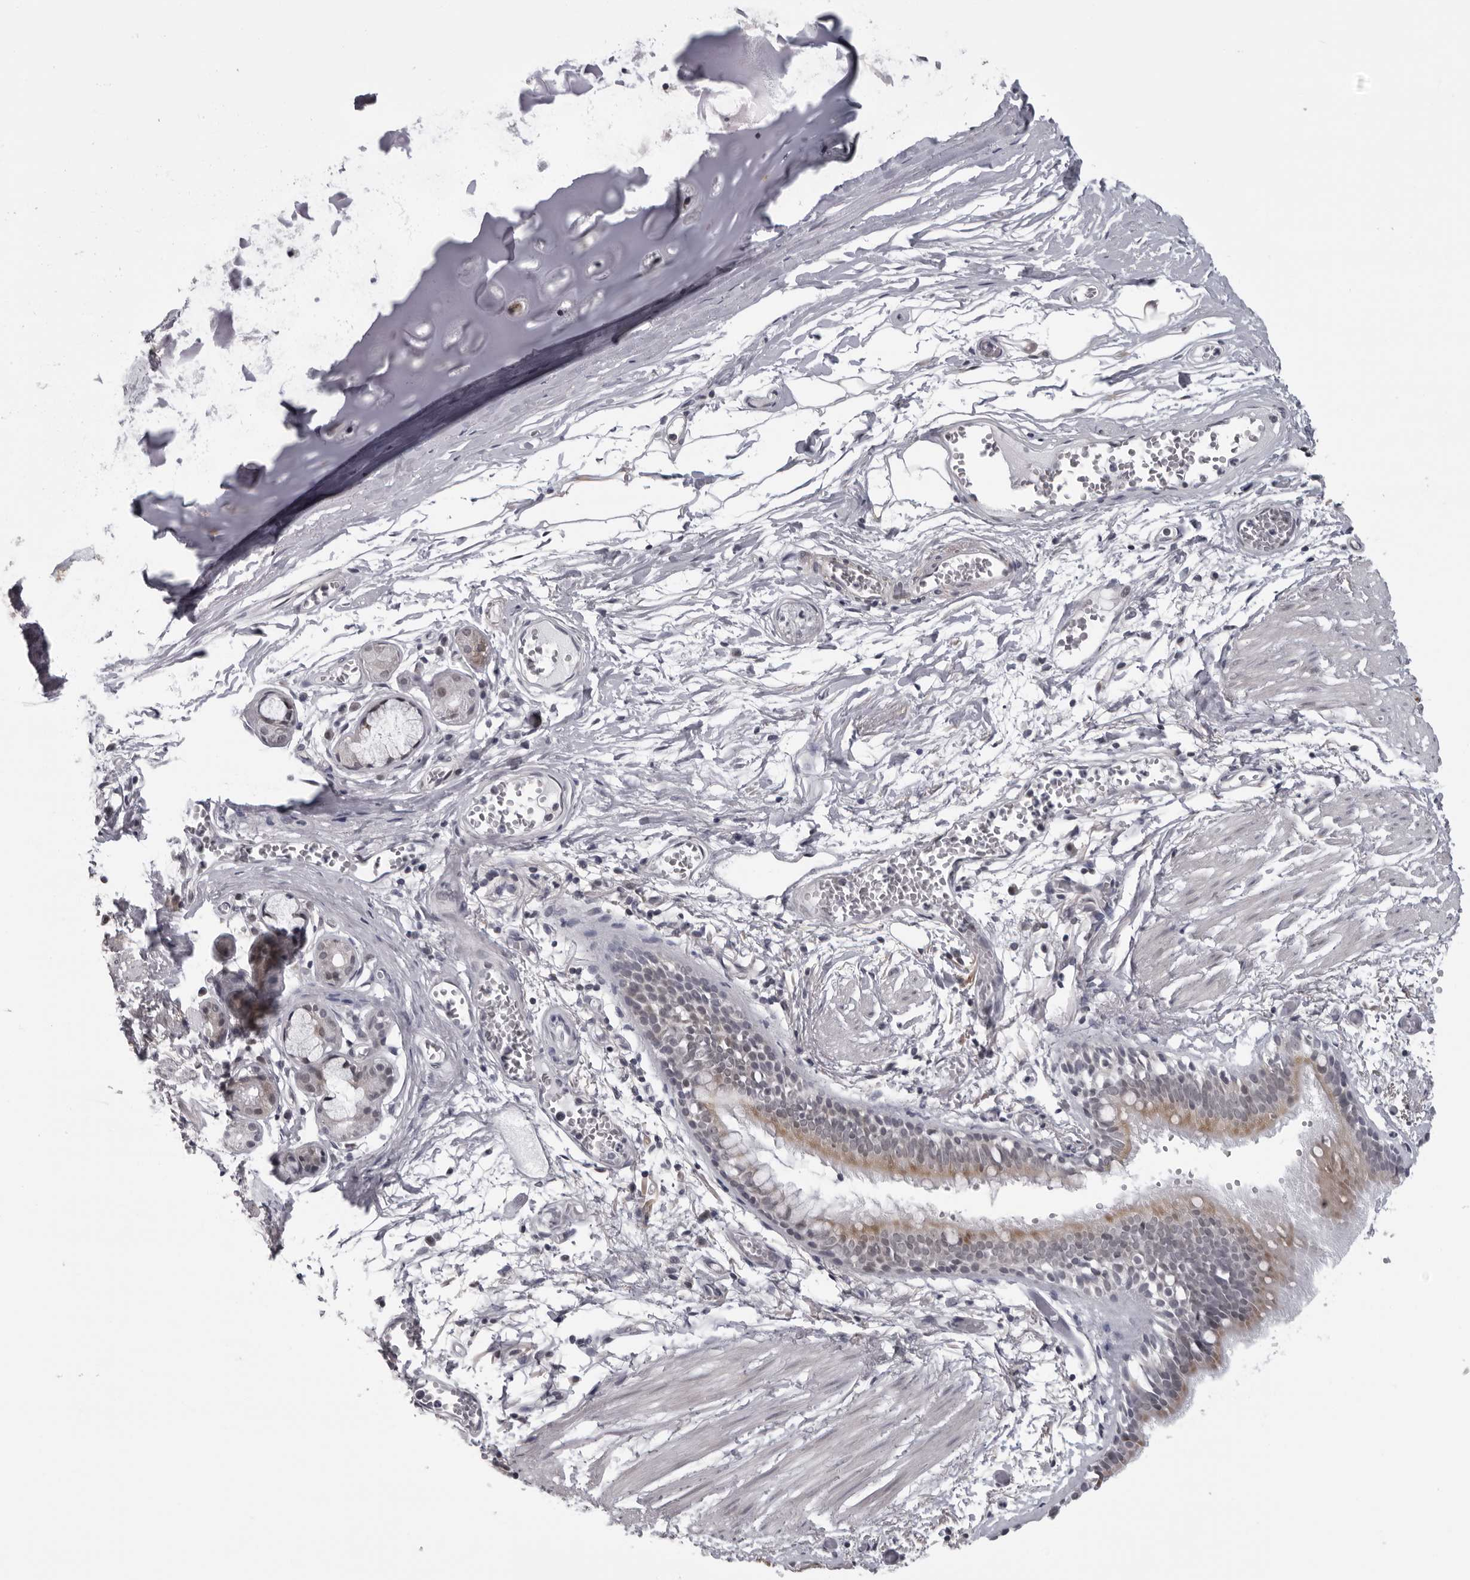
{"staining": {"intensity": "moderate", "quantity": "25%-75%", "location": "cytoplasmic/membranous"}, "tissue": "bronchus", "cell_type": "Respiratory epithelial cells", "image_type": "normal", "snomed": [{"axis": "morphology", "description": "Normal tissue, NOS"}, {"axis": "topography", "description": "Bronchus"}, {"axis": "topography", "description": "Lung"}], "caption": "Respiratory epithelial cells exhibit medium levels of moderate cytoplasmic/membranous positivity in about 25%-75% of cells in unremarkable bronchus. The staining was performed using DAB (3,3'-diaminobenzidine) to visualize the protein expression in brown, while the nuclei were stained in blue with hematoxylin (Magnification: 20x).", "gene": "RTCA", "patient": {"sex": "male", "age": 56}}